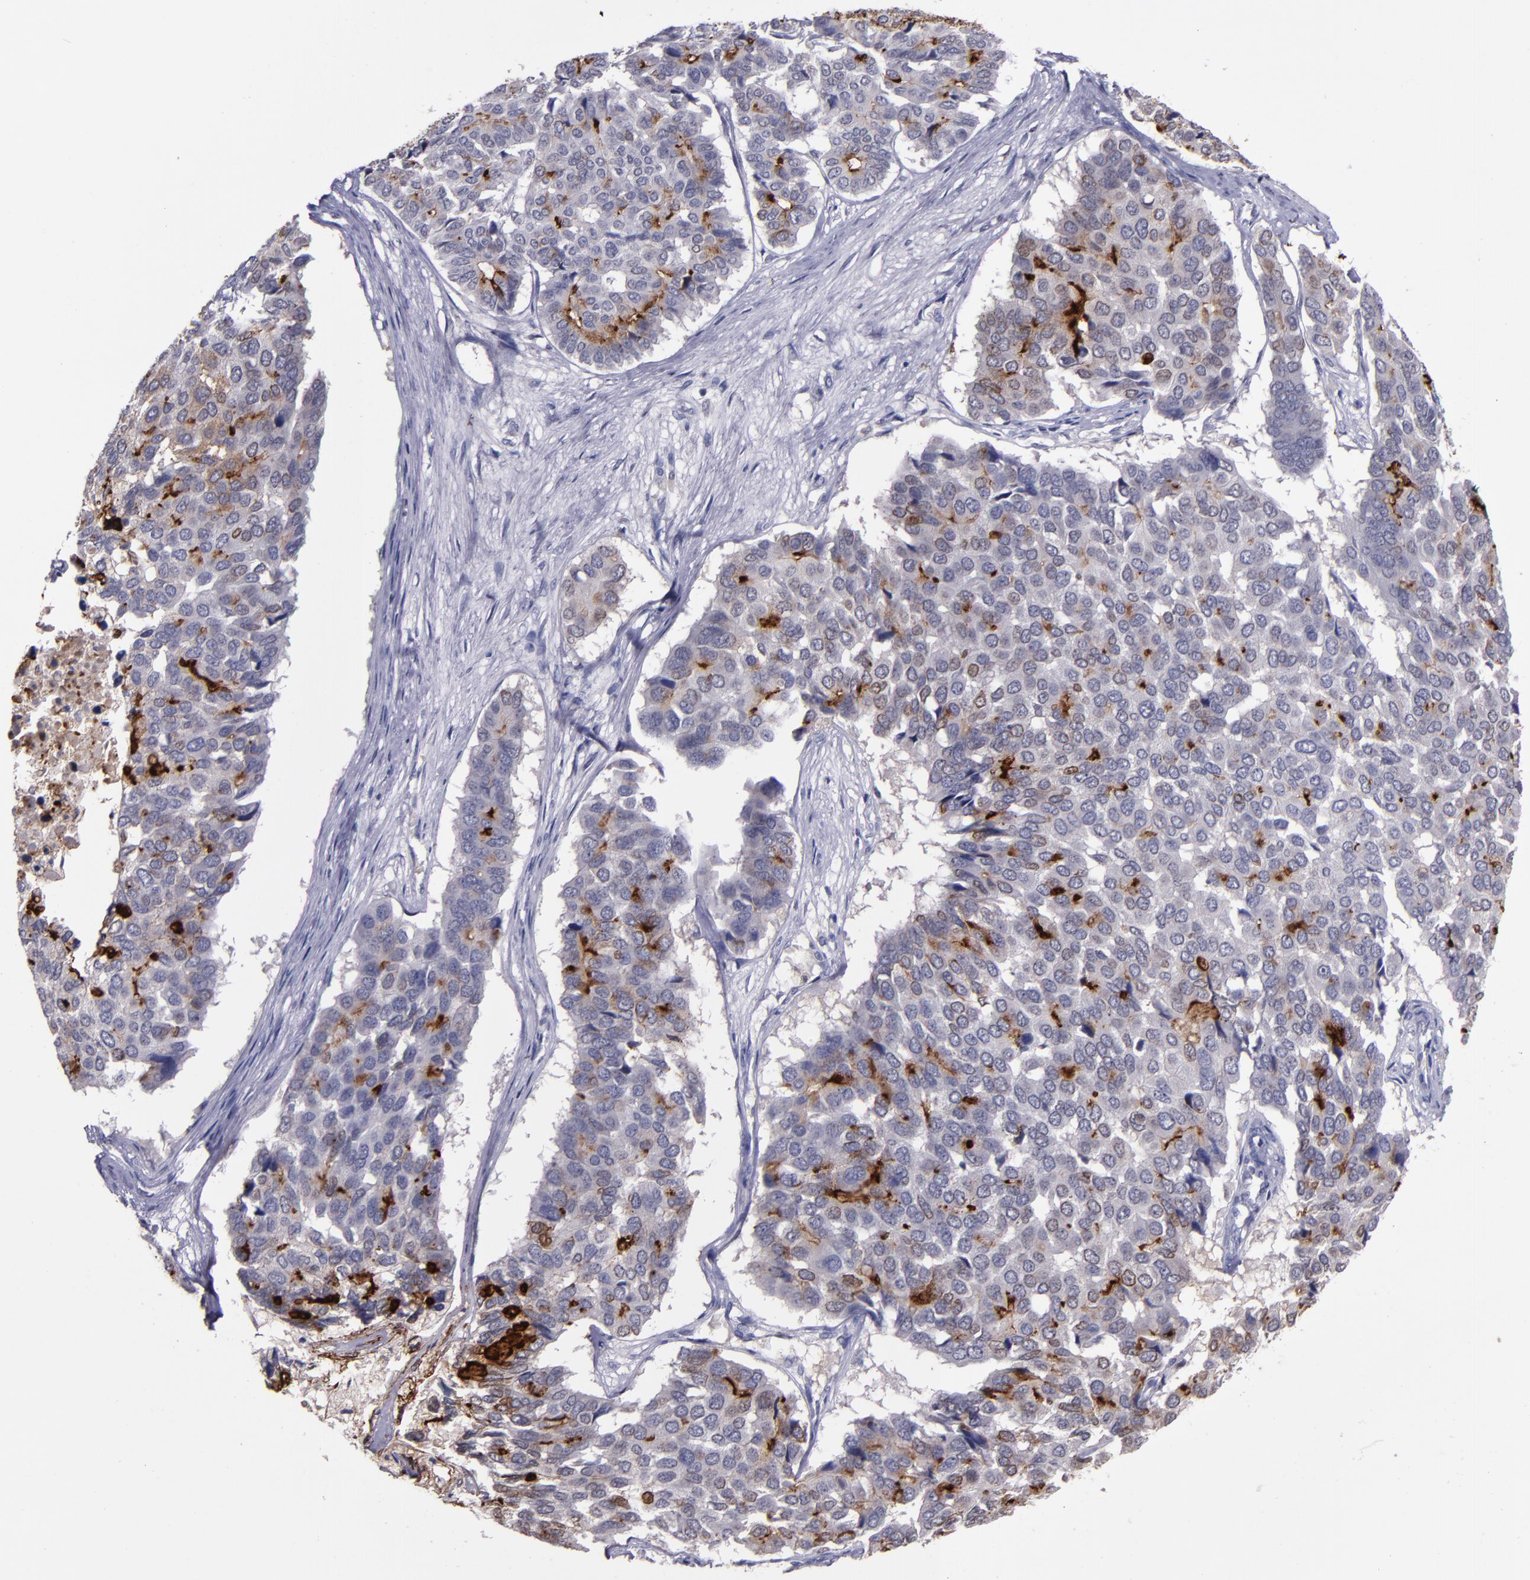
{"staining": {"intensity": "strong", "quantity": "<25%", "location": "cytoplasmic/membranous"}, "tissue": "pancreatic cancer", "cell_type": "Tumor cells", "image_type": "cancer", "snomed": [{"axis": "morphology", "description": "Adenocarcinoma, NOS"}, {"axis": "topography", "description": "Pancreas"}], "caption": "Pancreatic cancer (adenocarcinoma) stained for a protein exhibits strong cytoplasmic/membranous positivity in tumor cells. The staining is performed using DAB brown chromogen to label protein expression. The nuclei are counter-stained blue using hematoxylin.", "gene": "MFGE8", "patient": {"sex": "male", "age": 50}}